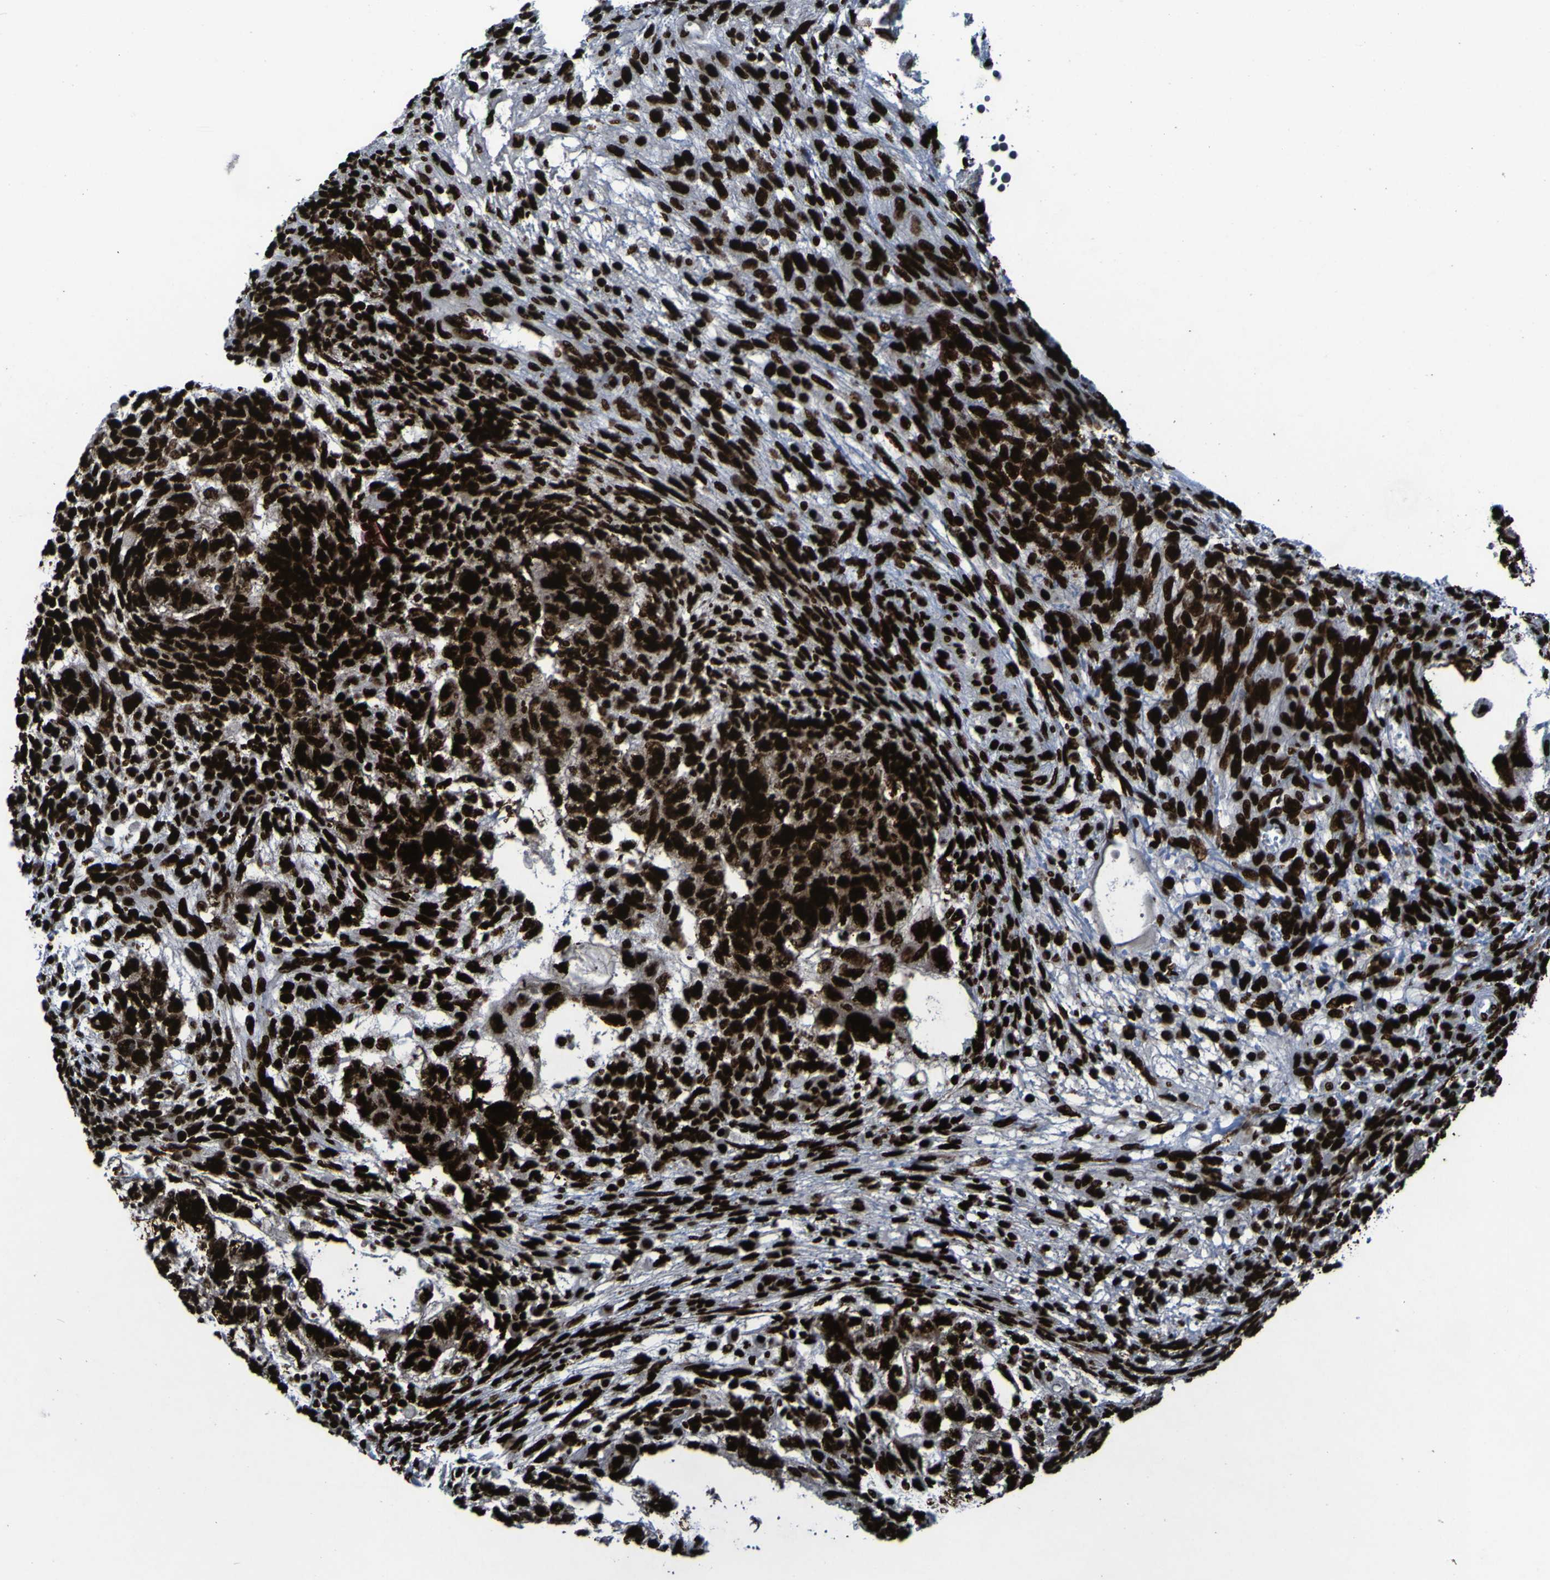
{"staining": {"intensity": "strong", "quantity": ">75%", "location": "nuclear"}, "tissue": "testis cancer", "cell_type": "Tumor cells", "image_type": "cancer", "snomed": [{"axis": "morphology", "description": "Normal tissue, NOS"}, {"axis": "morphology", "description": "Carcinoma, Embryonal, NOS"}, {"axis": "topography", "description": "Testis"}], "caption": "Embryonal carcinoma (testis) stained with a brown dye reveals strong nuclear positive staining in approximately >75% of tumor cells.", "gene": "NPM1", "patient": {"sex": "male", "age": 36}}